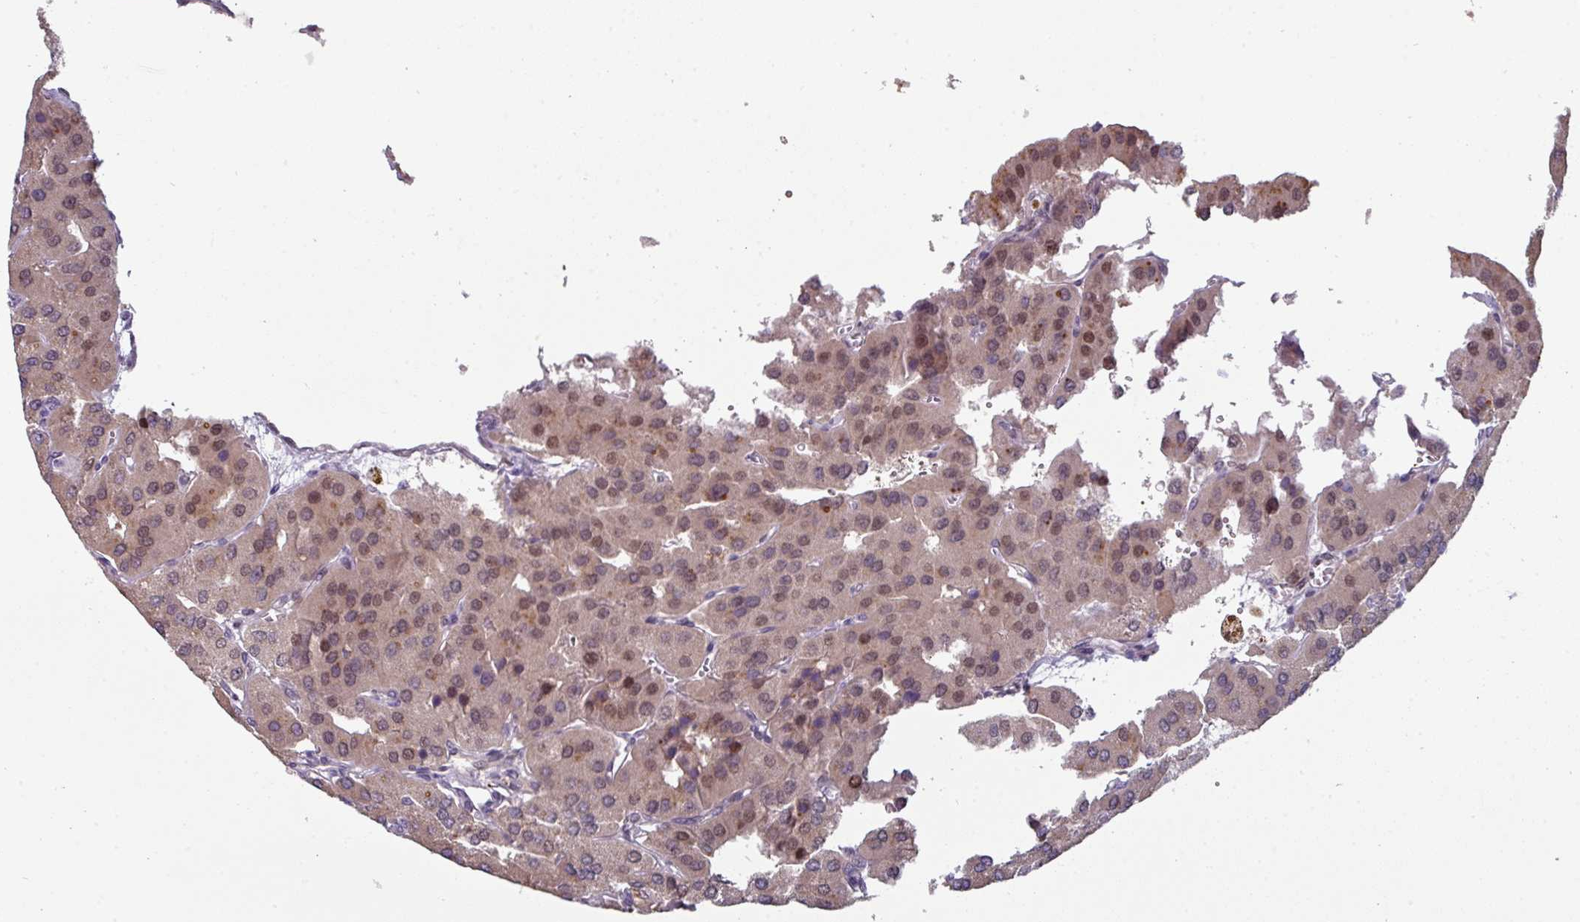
{"staining": {"intensity": "moderate", "quantity": ">75%", "location": "nuclear"}, "tissue": "parathyroid gland", "cell_type": "Glandular cells", "image_type": "normal", "snomed": [{"axis": "morphology", "description": "Normal tissue, NOS"}, {"axis": "morphology", "description": "Adenoma, NOS"}, {"axis": "topography", "description": "Parathyroid gland"}], "caption": "Normal parathyroid gland reveals moderate nuclear staining in approximately >75% of glandular cells The staining was performed using DAB, with brown indicating positive protein expression. Nuclei are stained blue with hematoxylin..", "gene": "SWSAP1", "patient": {"sex": "female", "age": 86}}